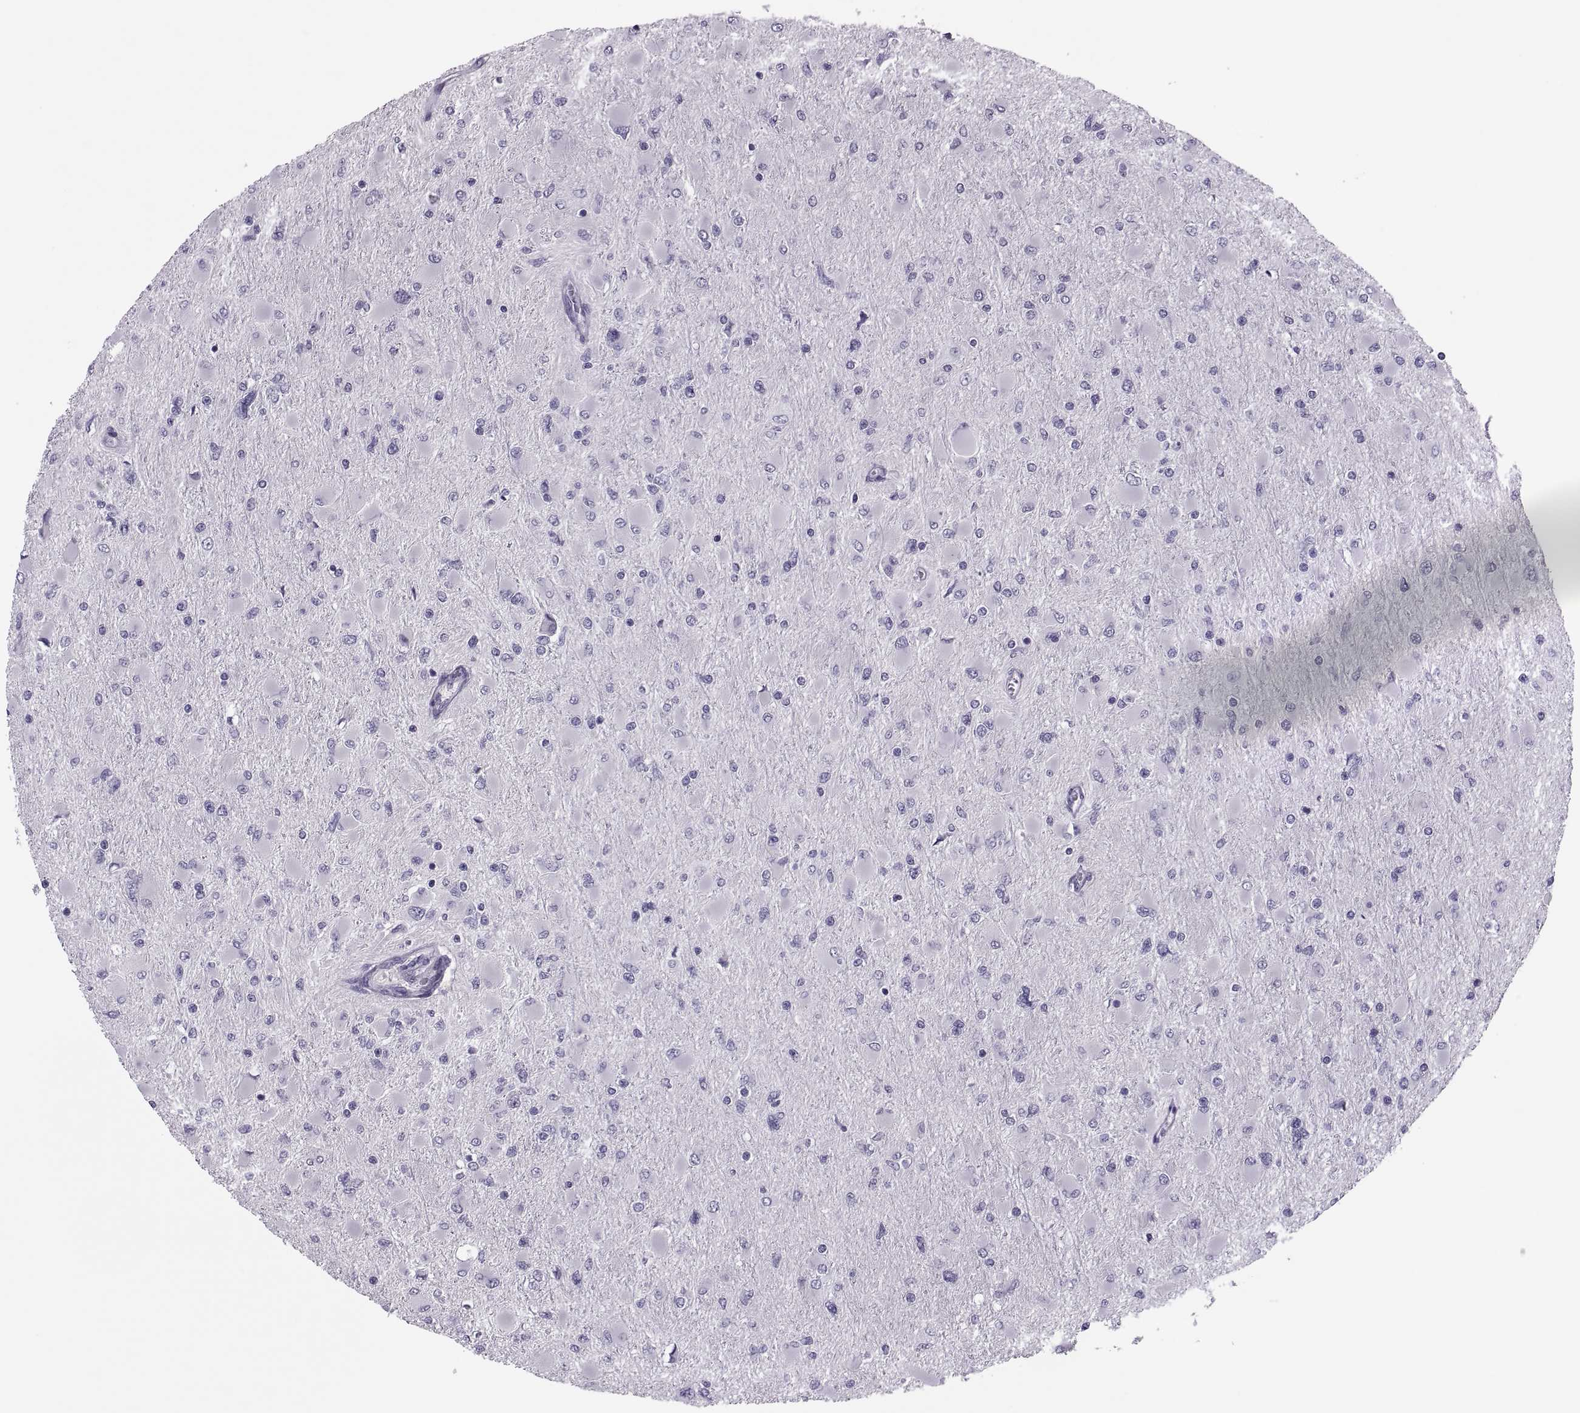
{"staining": {"intensity": "negative", "quantity": "none", "location": "none"}, "tissue": "glioma", "cell_type": "Tumor cells", "image_type": "cancer", "snomed": [{"axis": "morphology", "description": "Glioma, malignant, High grade"}, {"axis": "topography", "description": "Cerebral cortex"}], "caption": "Image shows no significant protein expression in tumor cells of high-grade glioma (malignant). (DAB IHC, high magnification).", "gene": "SYNGR4", "patient": {"sex": "female", "age": 36}}